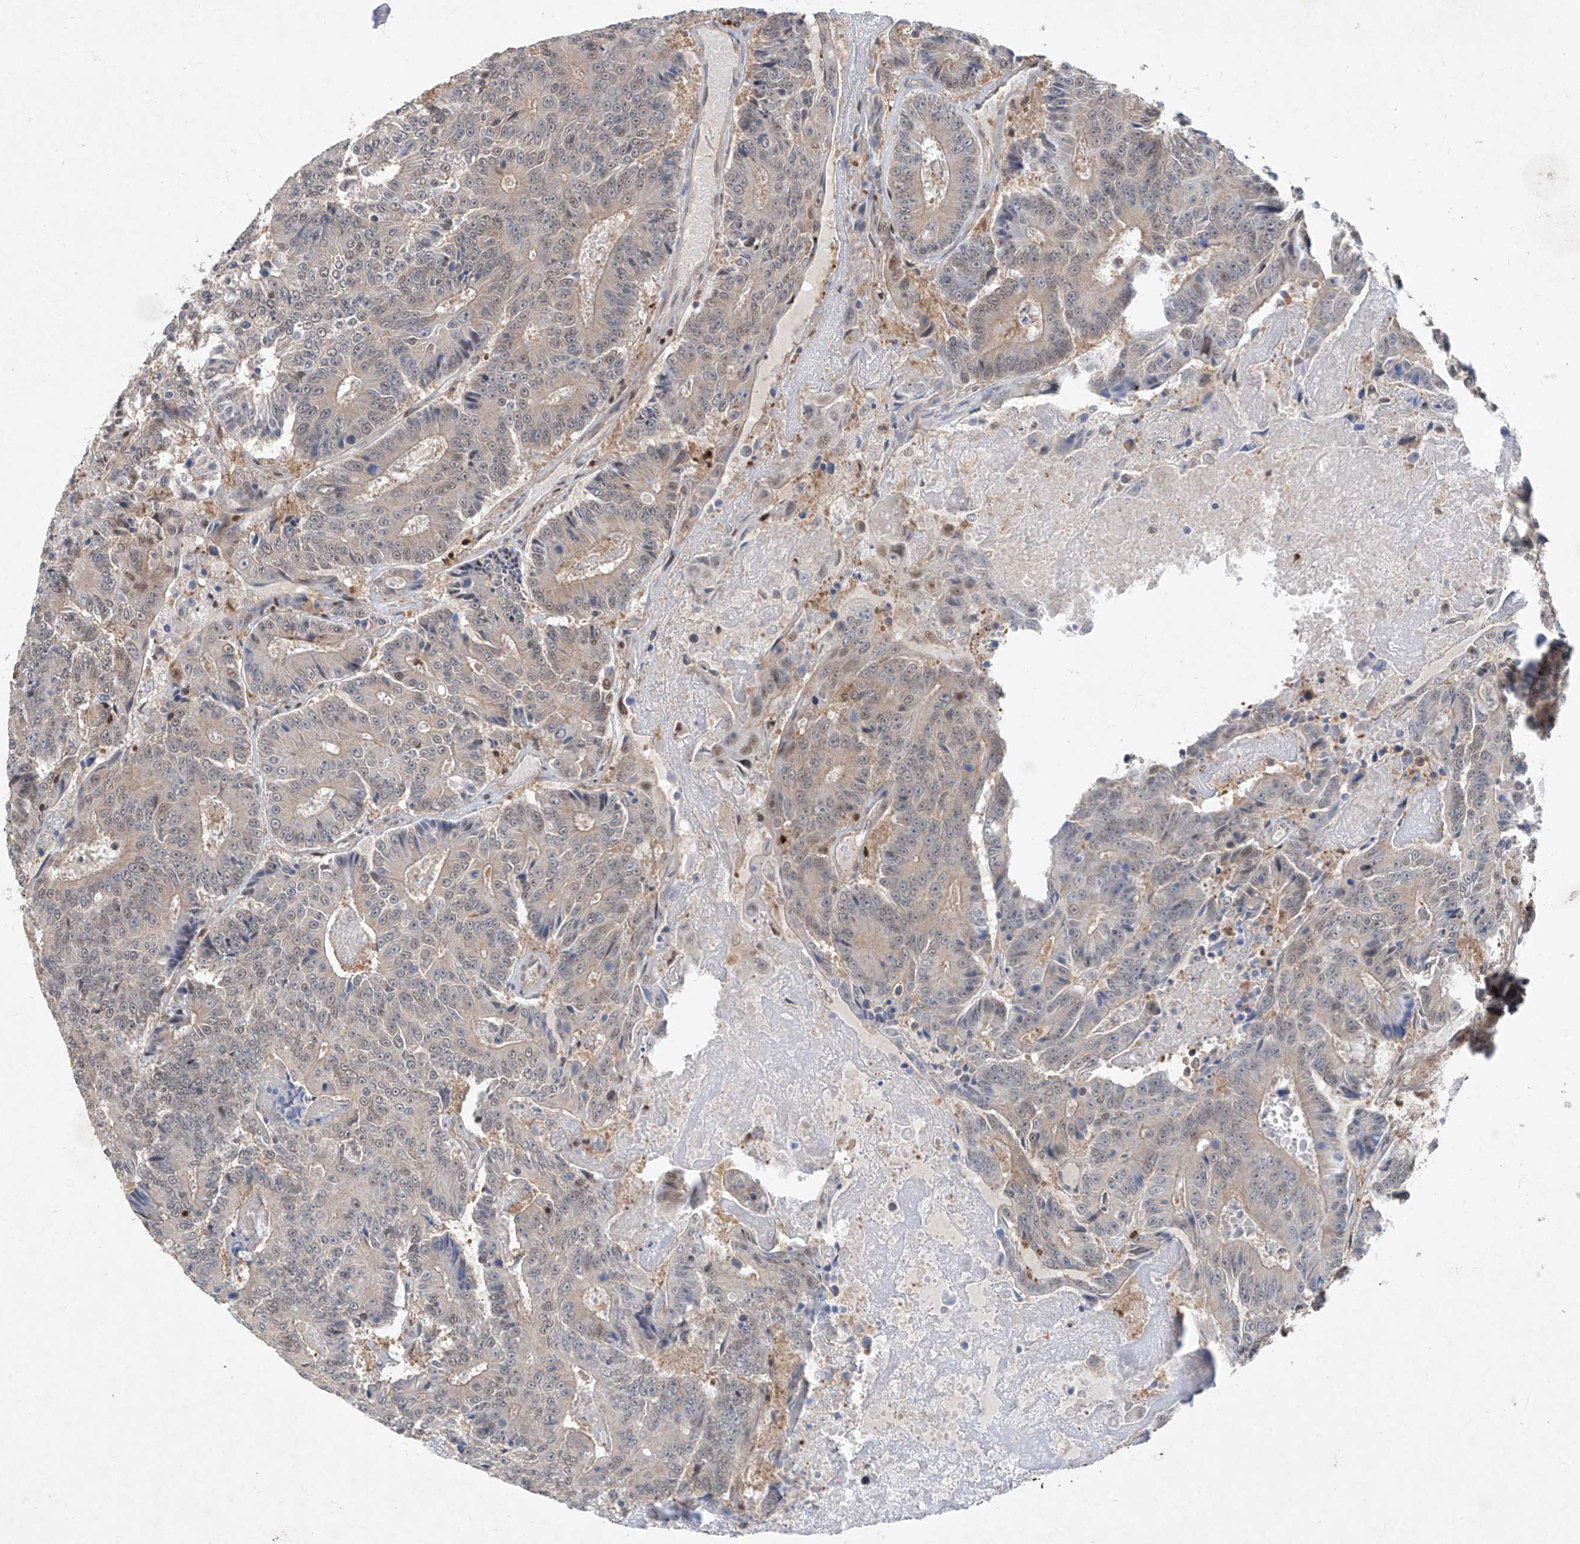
{"staining": {"intensity": "negative", "quantity": "none", "location": "none"}, "tissue": "colorectal cancer", "cell_type": "Tumor cells", "image_type": "cancer", "snomed": [{"axis": "morphology", "description": "Adenocarcinoma, NOS"}, {"axis": "topography", "description": "Colon"}], "caption": "IHC image of human colorectal cancer (adenocarcinoma) stained for a protein (brown), which shows no staining in tumor cells. (Immunohistochemistry (ihc), brightfield microscopy, high magnification).", "gene": "ZNF358", "patient": {"sex": "male", "age": 83}}